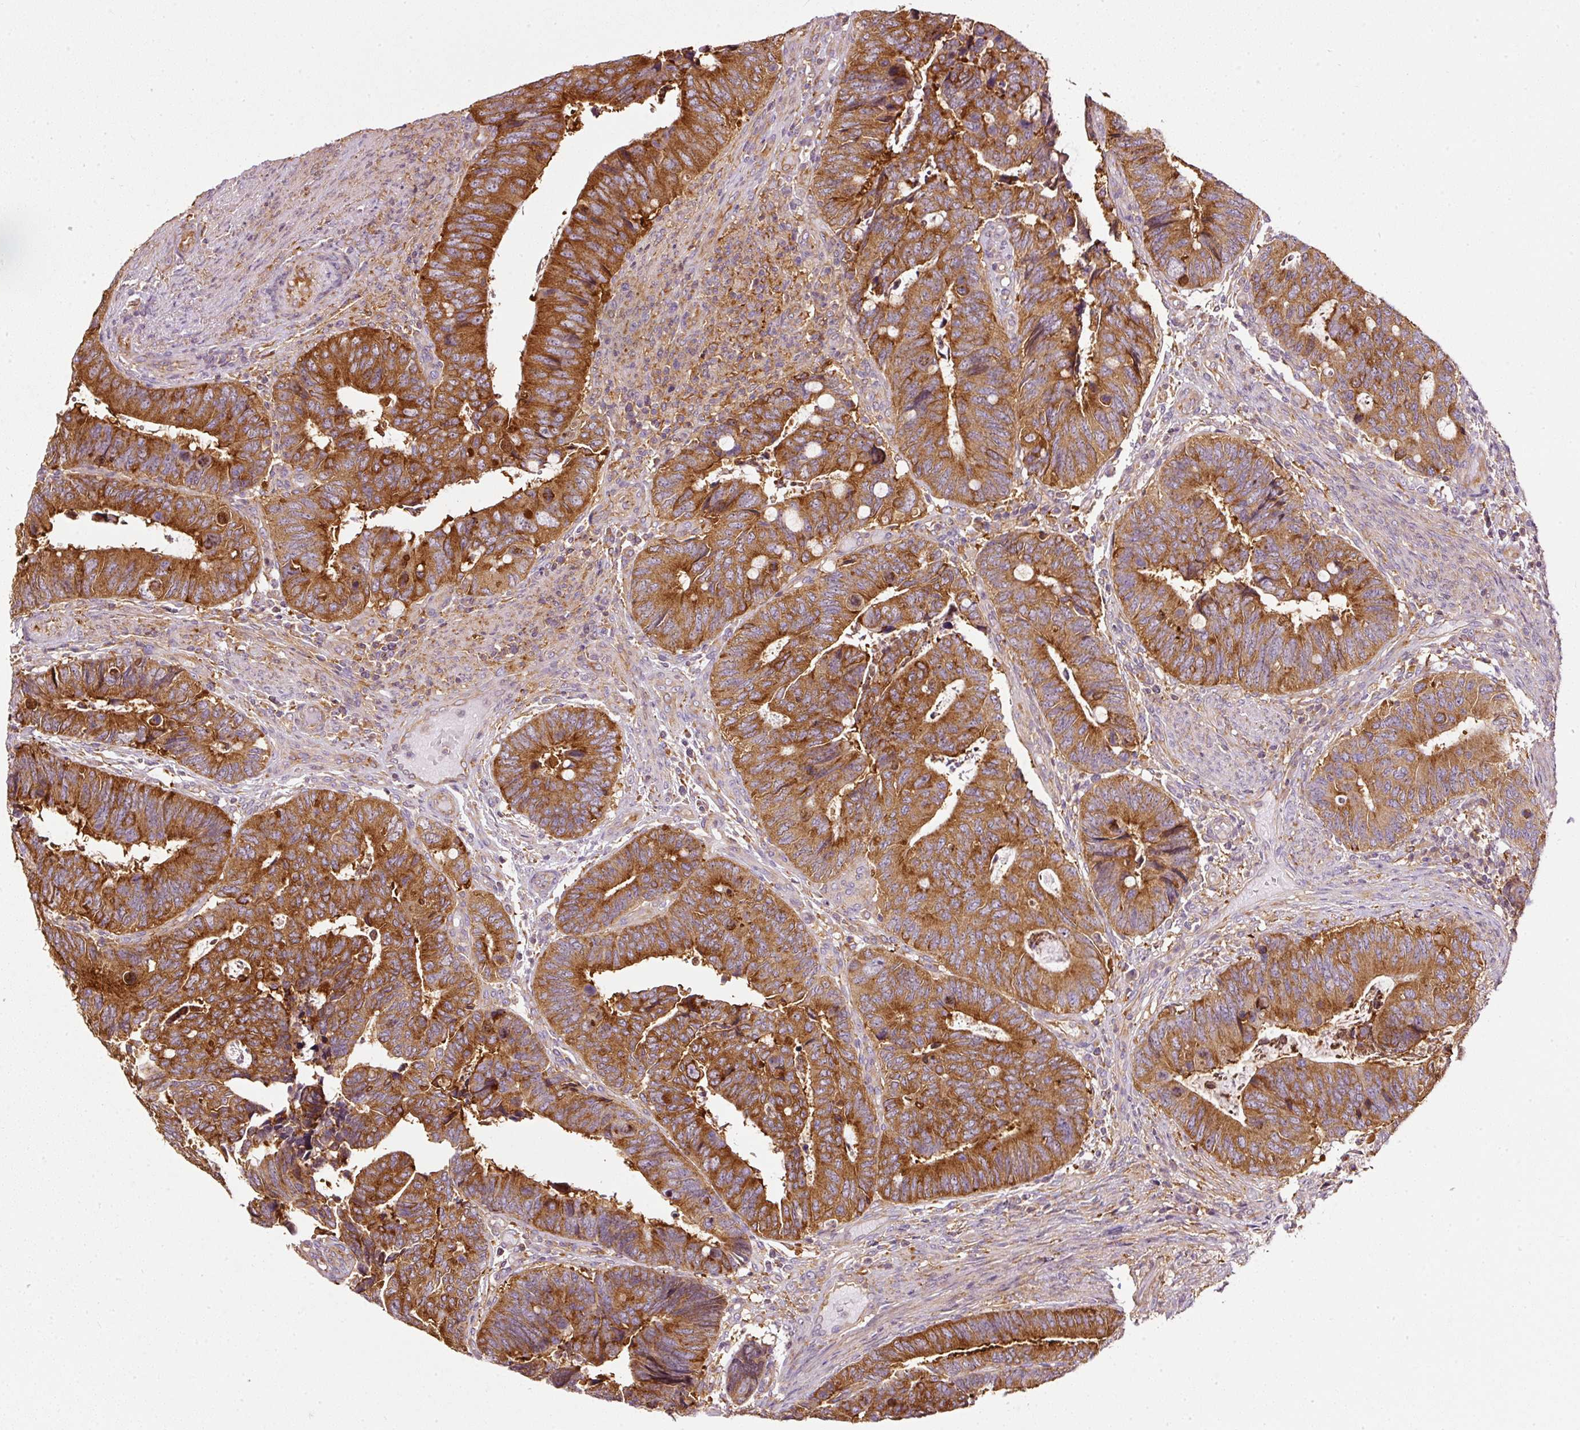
{"staining": {"intensity": "strong", "quantity": ">75%", "location": "cytoplasmic/membranous"}, "tissue": "colorectal cancer", "cell_type": "Tumor cells", "image_type": "cancer", "snomed": [{"axis": "morphology", "description": "Adenocarcinoma, NOS"}, {"axis": "topography", "description": "Colon"}], "caption": "A brown stain highlights strong cytoplasmic/membranous staining of a protein in human adenocarcinoma (colorectal) tumor cells. The protein of interest is stained brown, and the nuclei are stained in blue (DAB (3,3'-diaminobenzidine) IHC with brightfield microscopy, high magnification).", "gene": "SCNM1", "patient": {"sex": "male", "age": 87}}